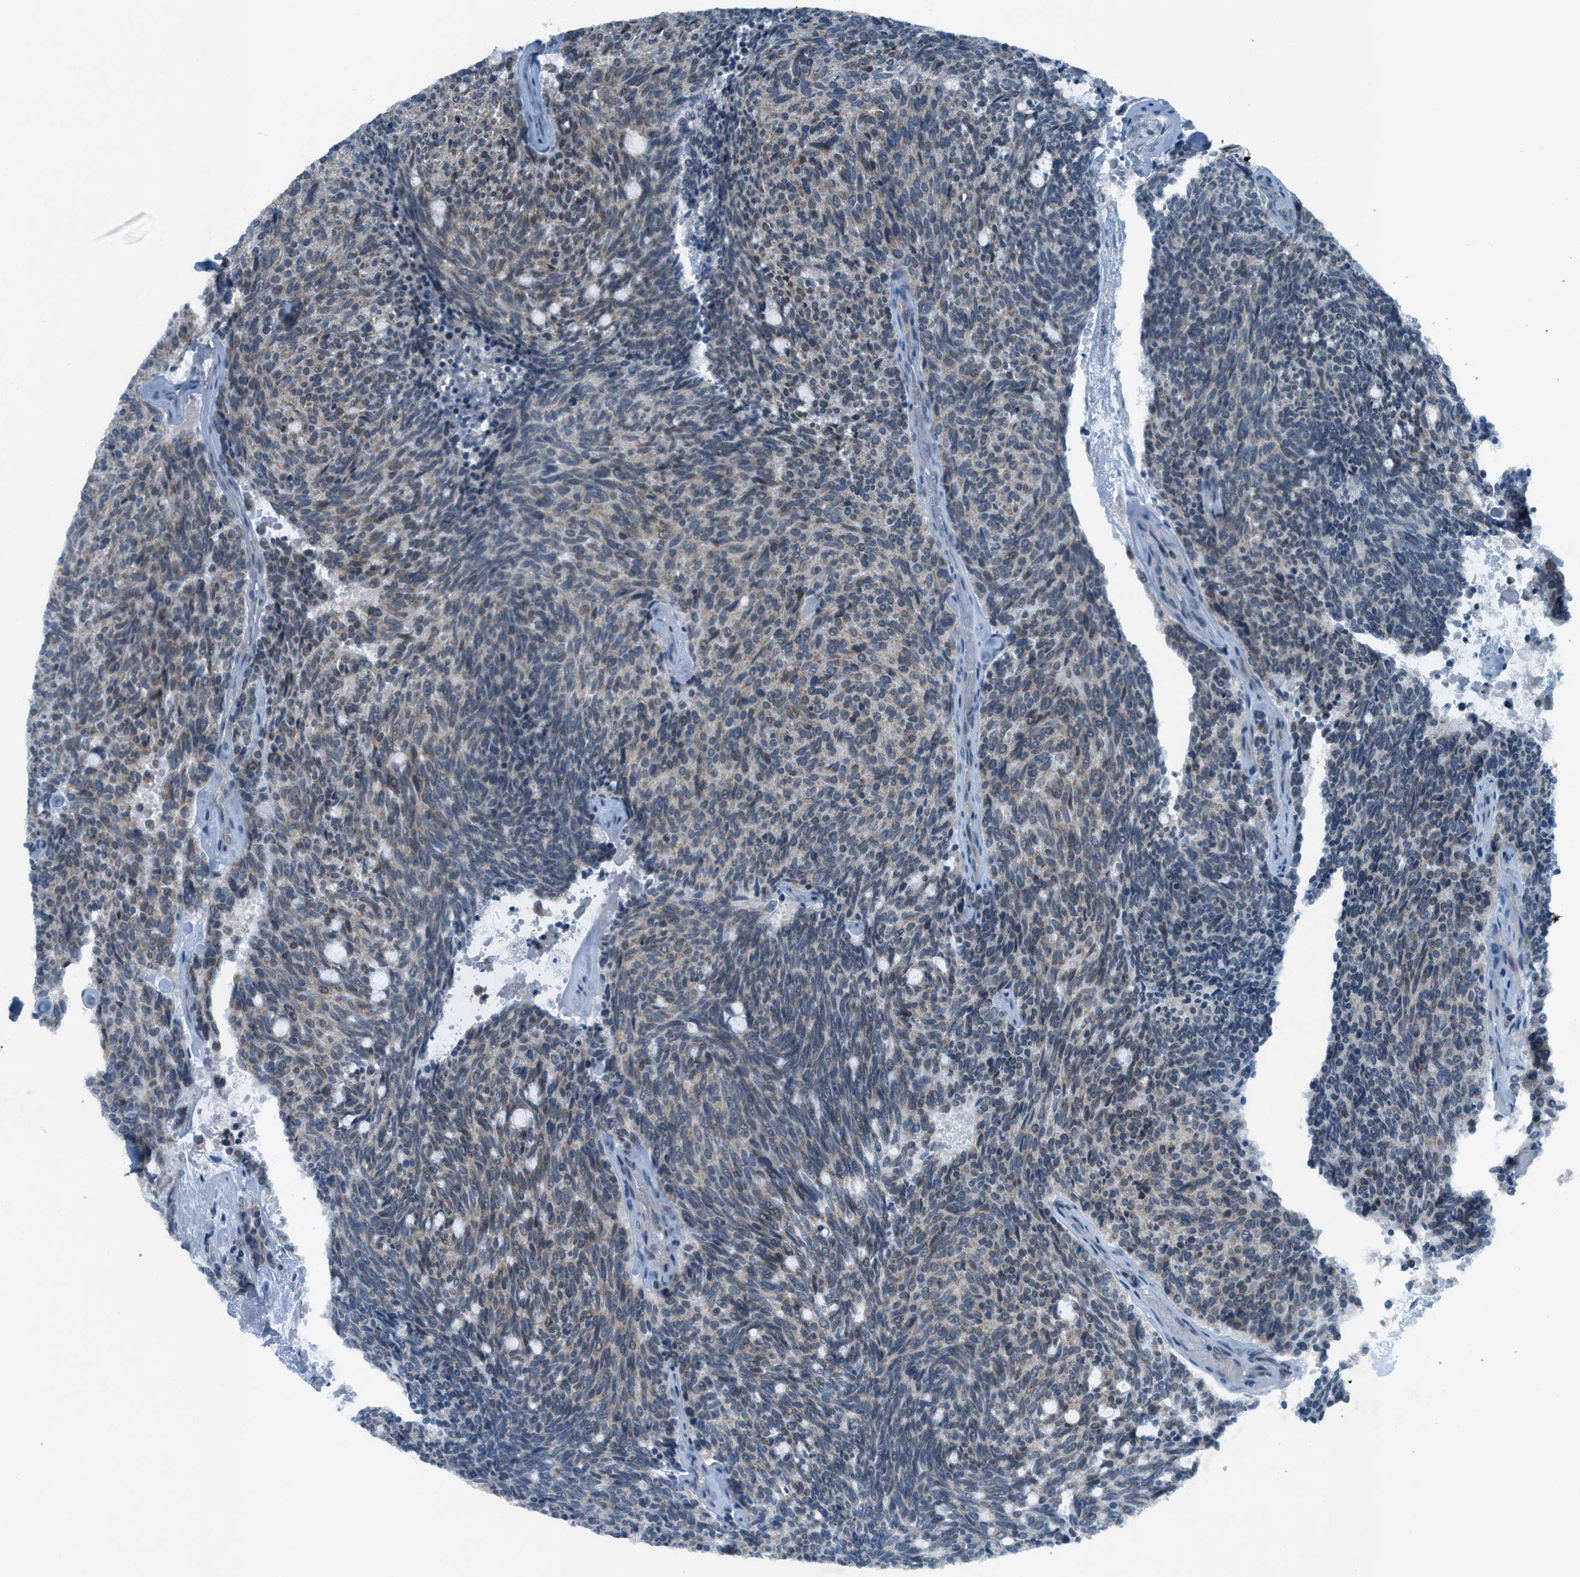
{"staining": {"intensity": "weak", "quantity": "<25%", "location": "cytoplasmic/membranous"}, "tissue": "carcinoid", "cell_type": "Tumor cells", "image_type": "cancer", "snomed": [{"axis": "morphology", "description": "Carcinoid, malignant, NOS"}, {"axis": "topography", "description": "Pancreas"}], "caption": "Immunohistochemistry (IHC) micrograph of carcinoid (malignant) stained for a protein (brown), which exhibits no staining in tumor cells. The staining was performed using DAB to visualize the protein expression in brown, while the nuclei were stained in blue with hematoxylin (Magnification: 20x).", "gene": "TCF20", "patient": {"sex": "female", "age": 54}}